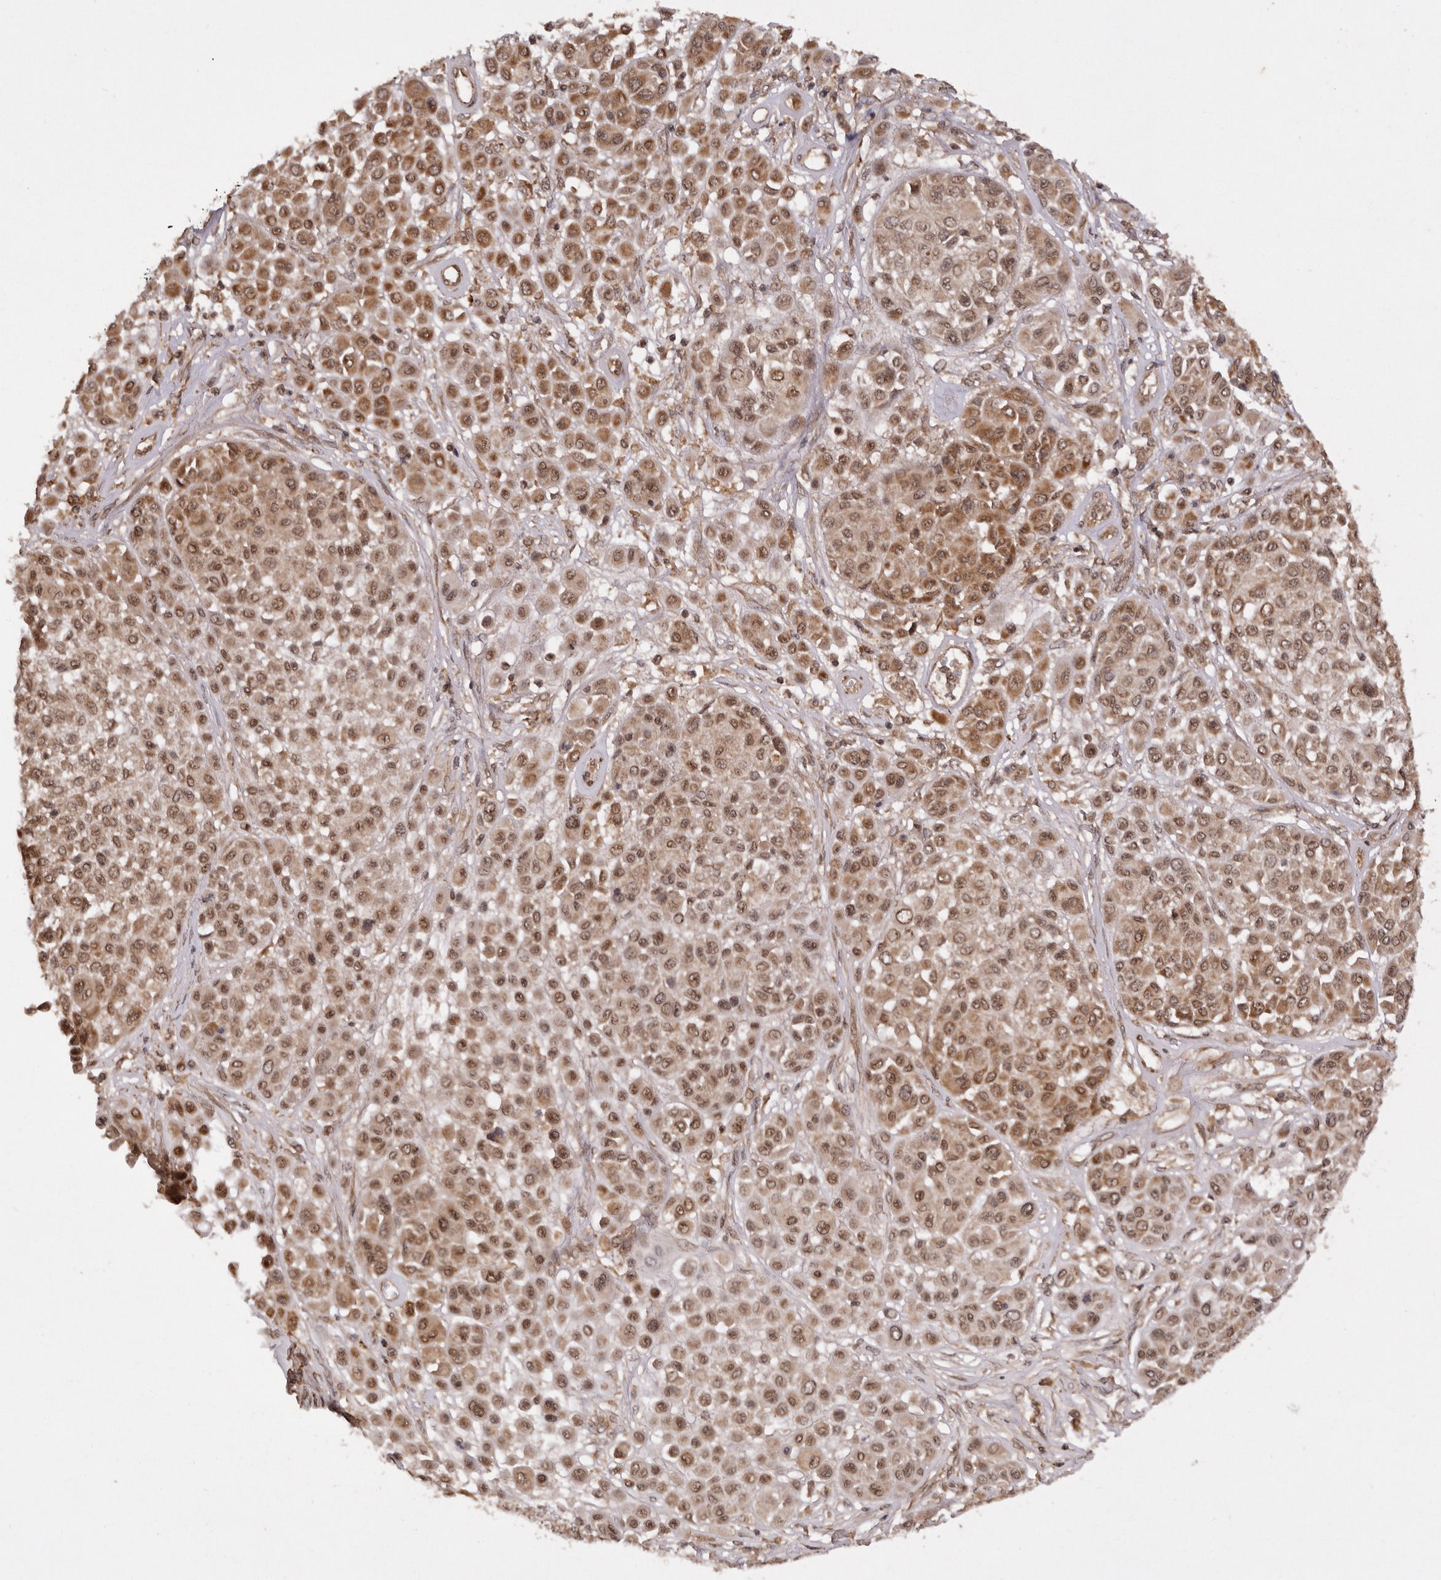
{"staining": {"intensity": "moderate", "quantity": ">75%", "location": "cytoplasmic/membranous,nuclear"}, "tissue": "melanoma", "cell_type": "Tumor cells", "image_type": "cancer", "snomed": [{"axis": "morphology", "description": "Malignant melanoma, Metastatic site"}, {"axis": "topography", "description": "Soft tissue"}], "caption": "Protein staining of malignant melanoma (metastatic site) tissue shows moderate cytoplasmic/membranous and nuclear positivity in about >75% of tumor cells.", "gene": "TARS2", "patient": {"sex": "male", "age": 41}}